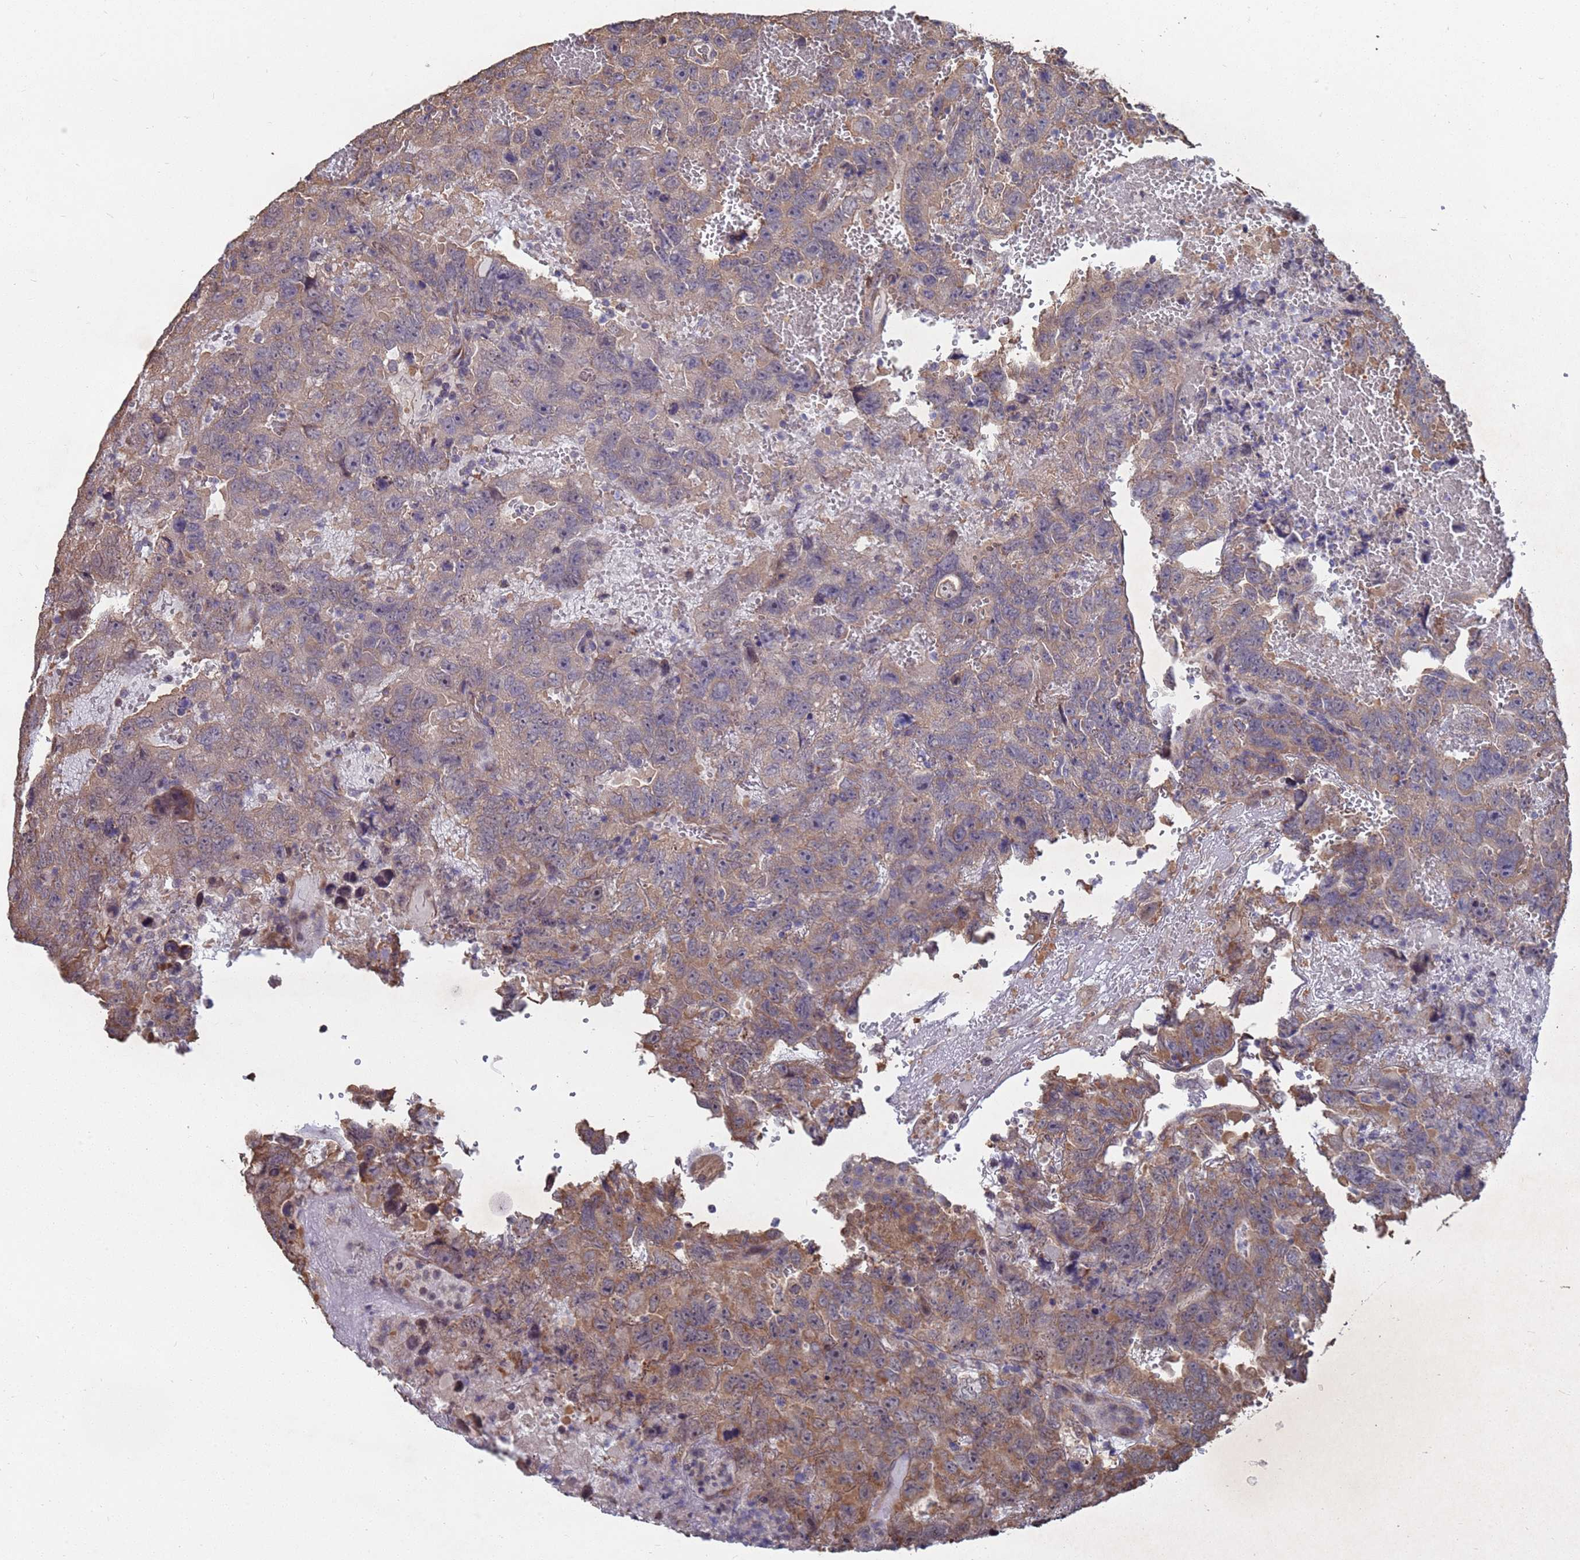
{"staining": {"intensity": "moderate", "quantity": ">75%", "location": "cytoplasmic/membranous"}, "tissue": "testis cancer", "cell_type": "Tumor cells", "image_type": "cancer", "snomed": [{"axis": "morphology", "description": "Carcinoma, Embryonal, NOS"}, {"axis": "topography", "description": "Testis"}], "caption": "DAB immunohistochemical staining of human testis cancer demonstrates moderate cytoplasmic/membranous protein positivity in approximately >75% of tumor cells. (DAB = brown stain, brightfield microscopy at high magnification).", "gene": "CFAP119", "patient": {"sex": "male", "age": 45}}